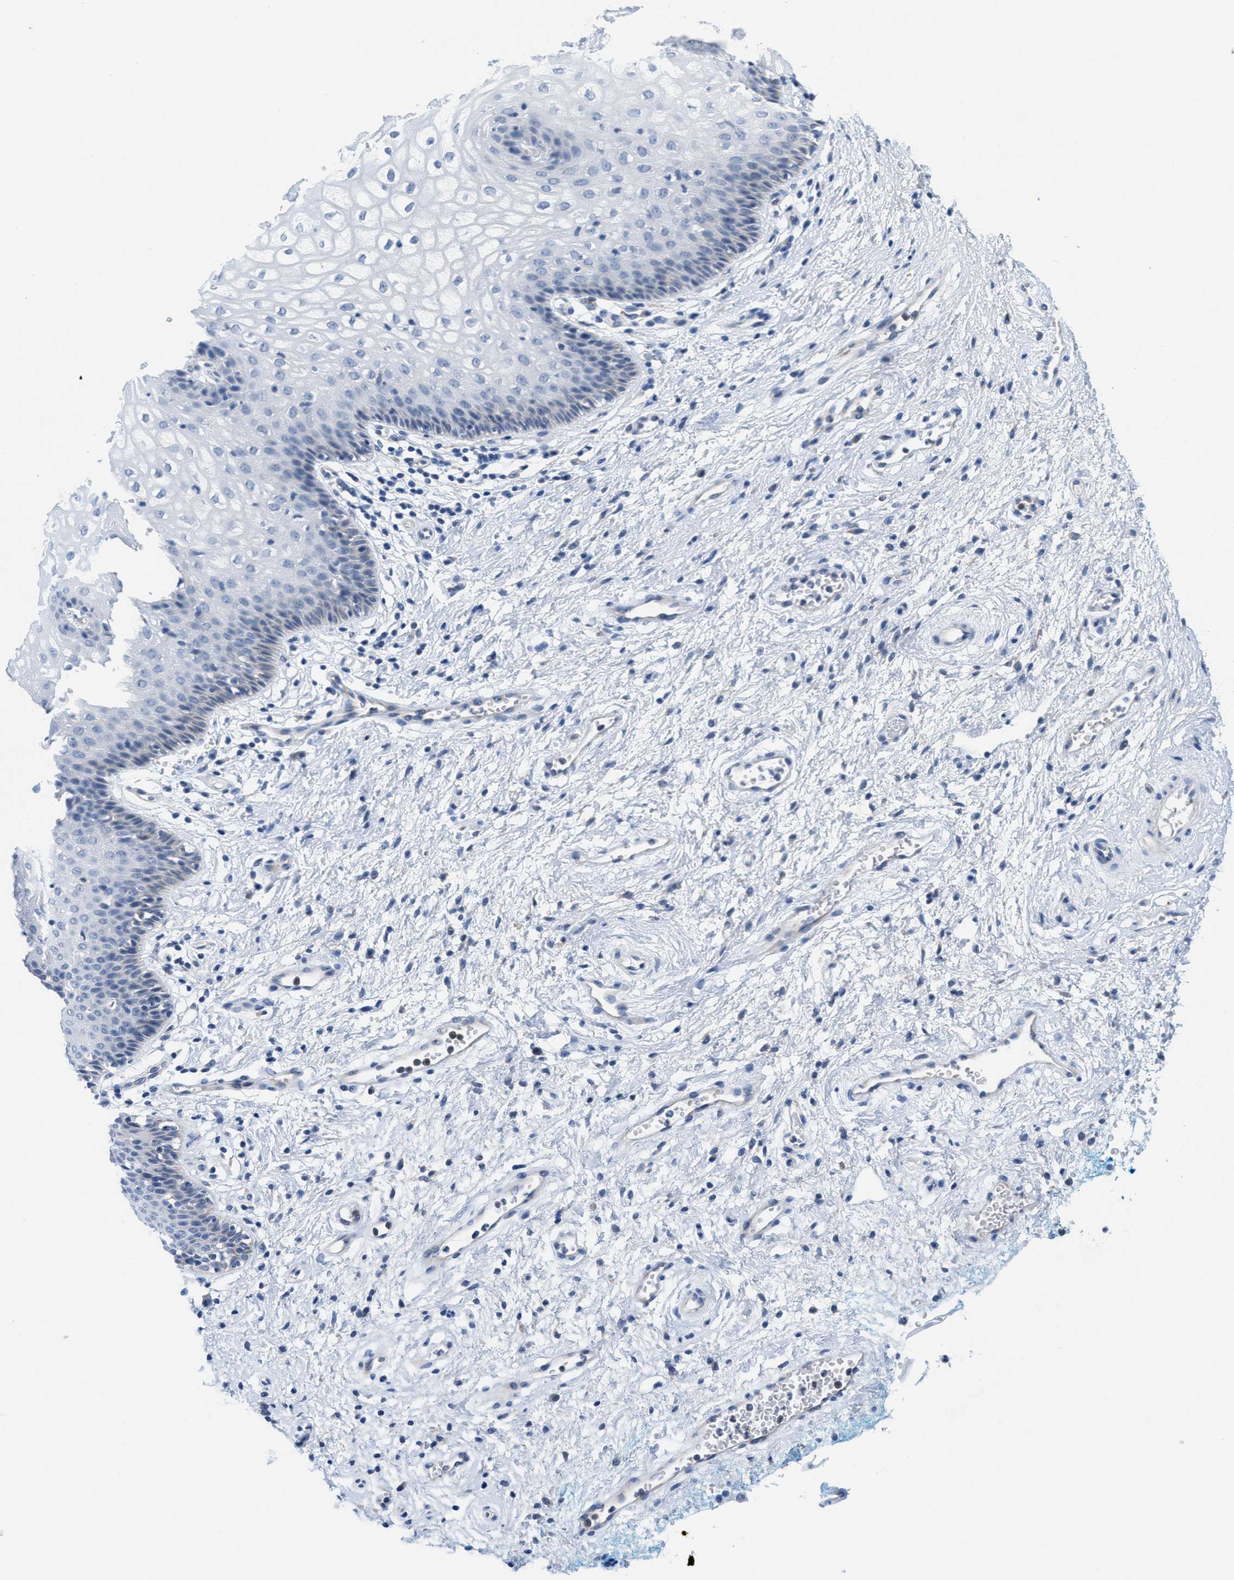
{"staining": {"intensity": "negative", "quantity": "none", "location": "none"}, "tissue": "vagina", "cell_type": "Squamous epithelial cells", "image_type": "normal", "snomed": [{"axis": "morphology", "description": "Normal tissue, NOS"}, {"axis": "topography", "description": "Vagina"}], "caption": "An immunohistochemistry (IHC) micrograph of normal vagina is shown. There is no staining in squamous epithelial cells of vagina.", "gene": "PTDSS1", "patient": {"sex": "female", "age": 34}}